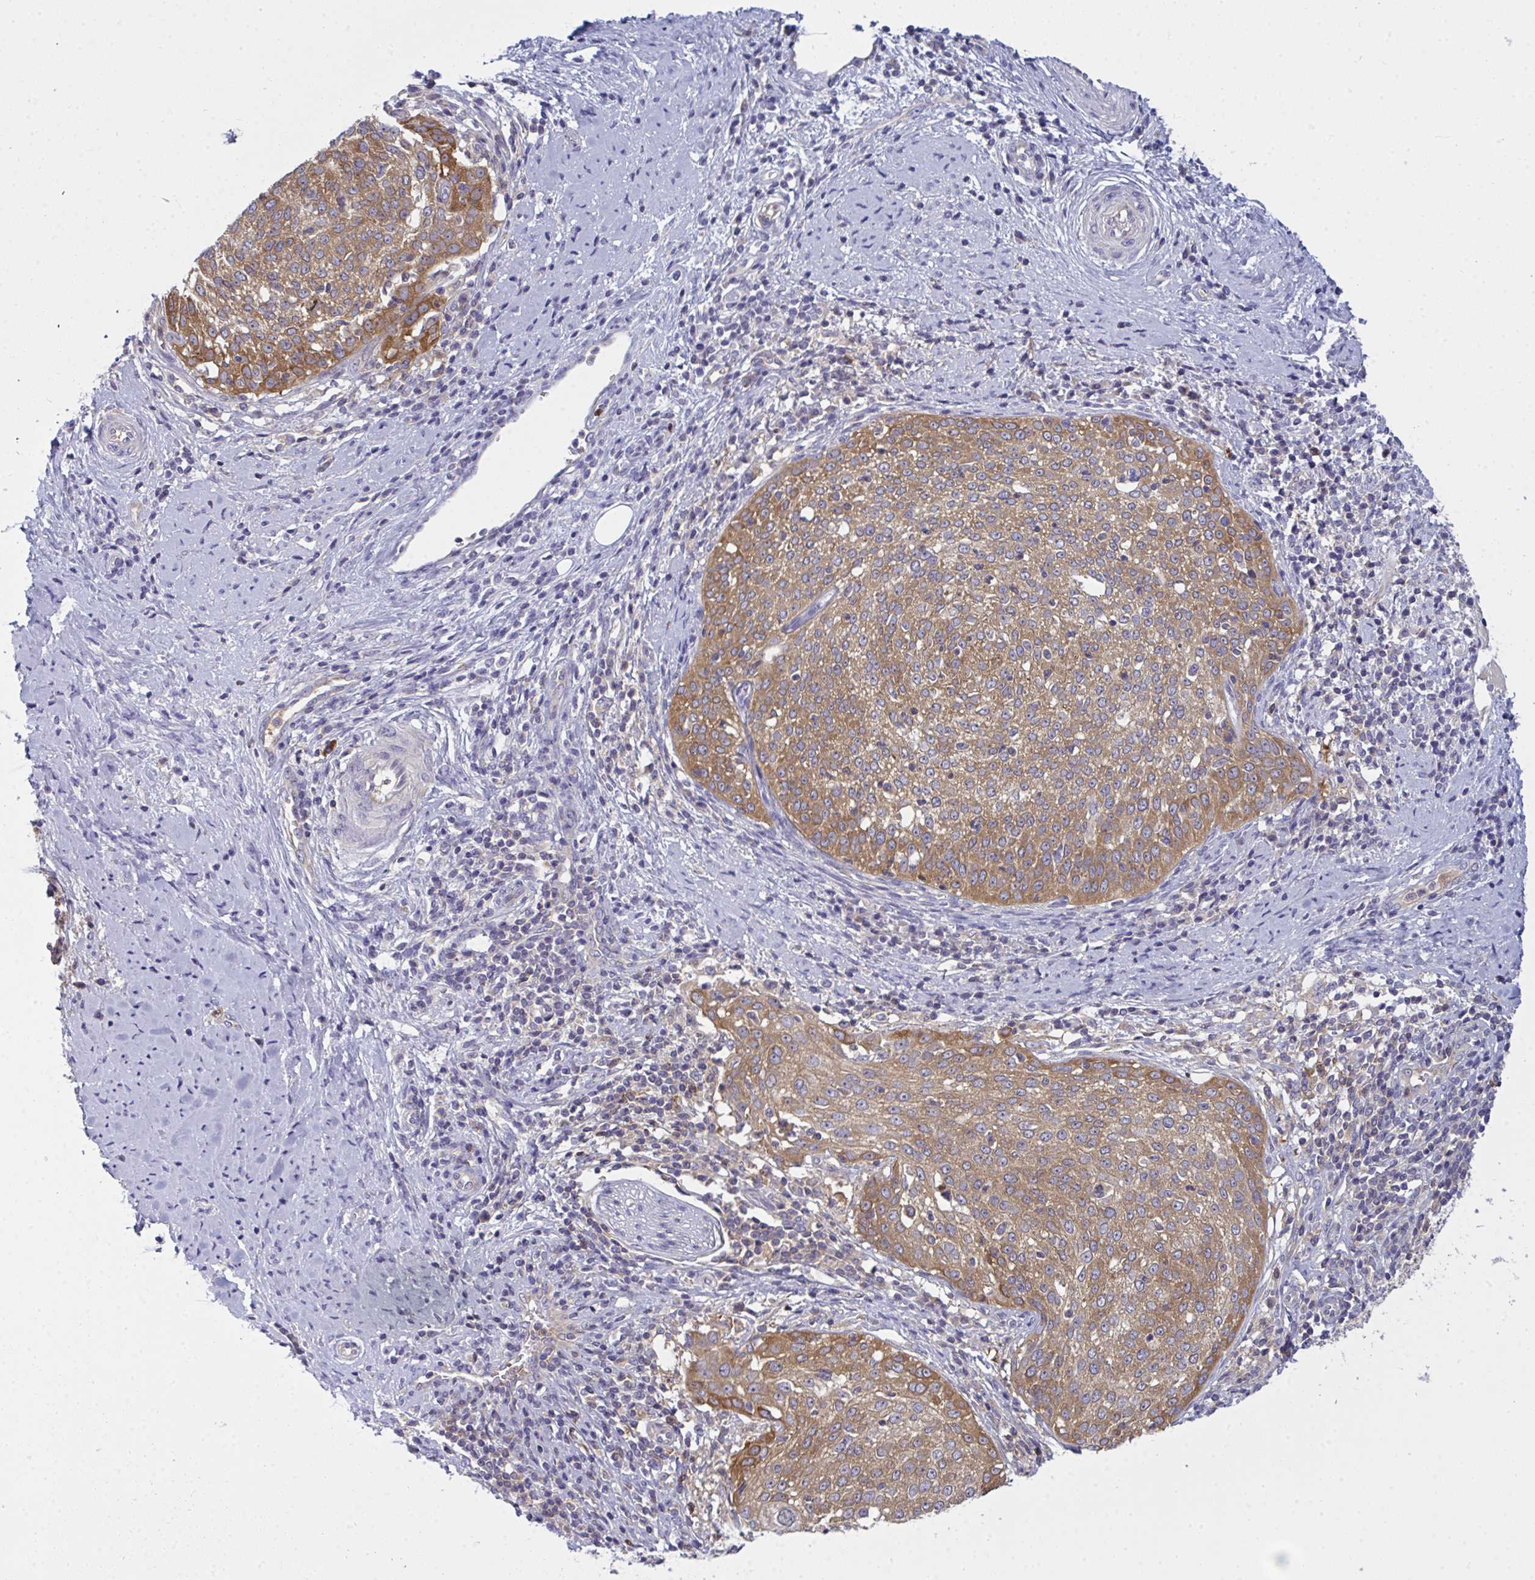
{"staining": {"intensity": "moderate", "quantity": ">75%", "location": "cytoplasmic/membranous"}, "tissue": "cervical cancer", "cell_type": "Tumor cells", "image_type": "cancer", "snomed": [{"axis": "morphology", "description": "Squamous cell carcinoma, NOS"}, {"axis": "topography", "description": "Cervix"}], "caption": "The immunohistochemical stain shows moderate cytoplasmic/membranous staining in tumor cells of squamous cell carcinoma (cervical) tissue.", "gene": "SLC30A6", "patient": {"sex": "female", "age": 57}}